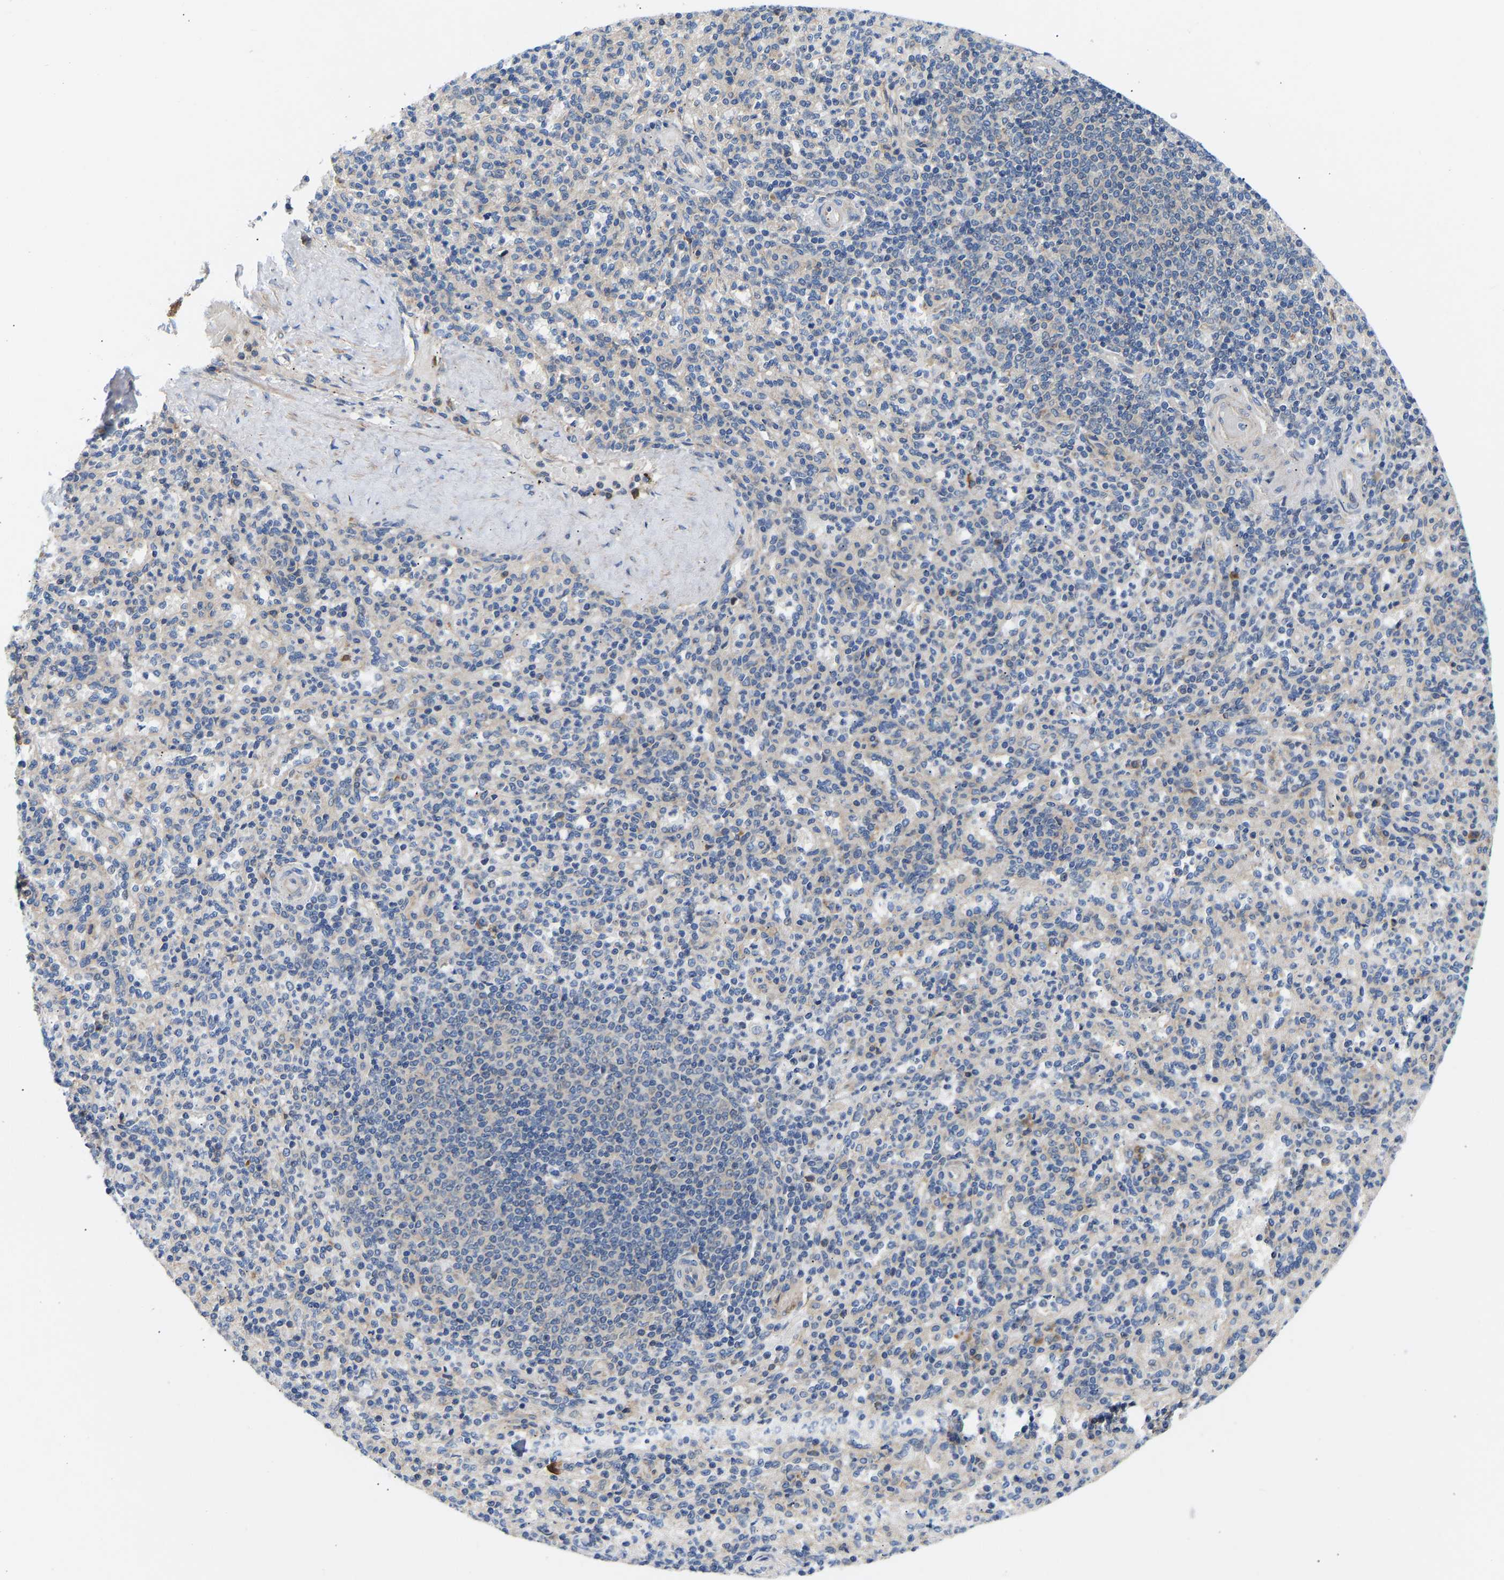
{"staining": {"intensity": "negative", "quantity": "none", "location": "none"}, "tissue": "spleen", "cell_type": "Cells in red pulp", "image_type": "normal", "snomed": [{"axis": "morphology", "description": "Normal tissue, NOS"}, {"axis": "topography", "description": "Spleen"}], "caption": "A photomicrograph of spleen stained for a protein demonstrates no brown staining in cells in red pulp.", "gene": "AIMP2", "patient": {"sex": "male", "age": 36}}